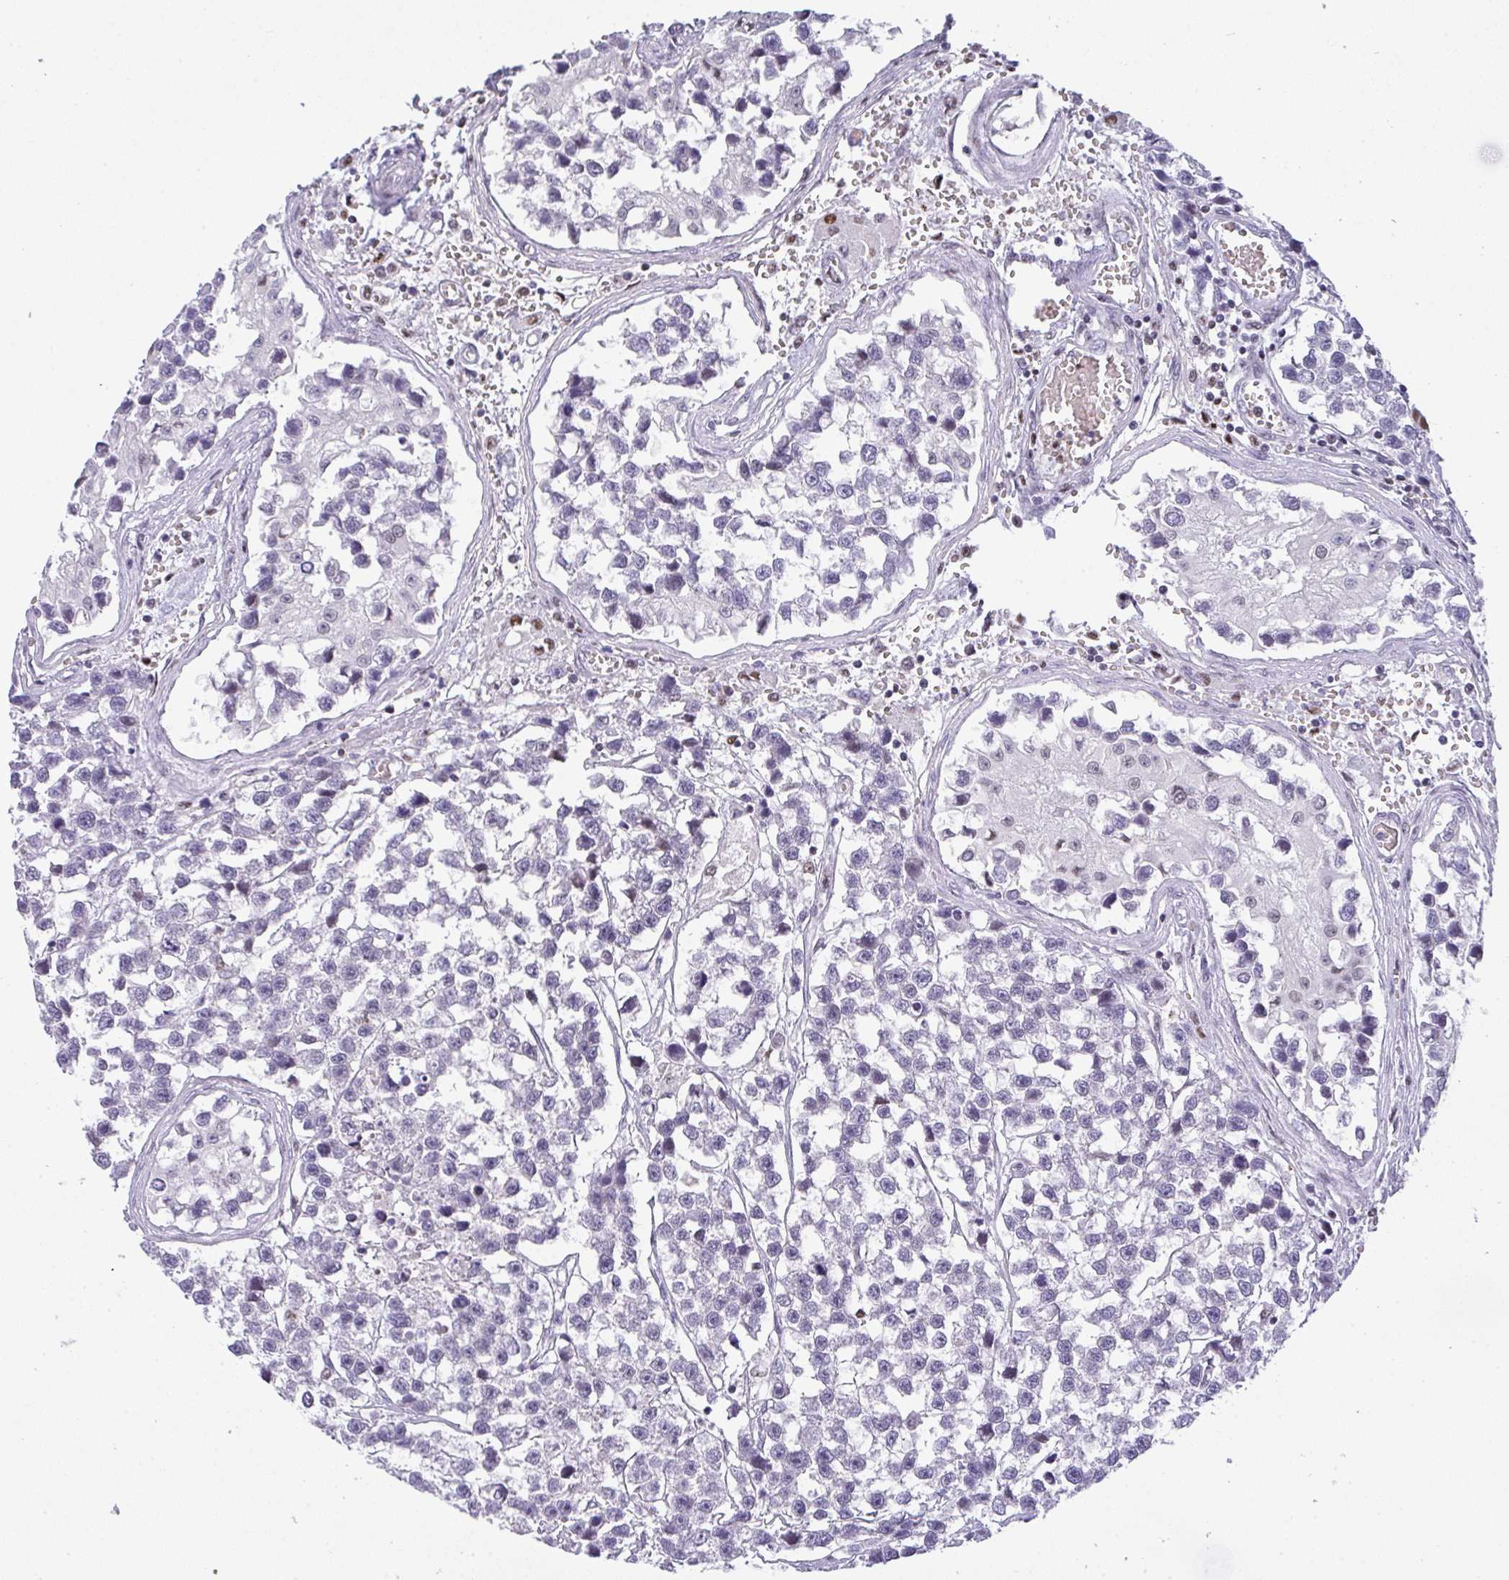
{"staining": {"intensity": "negative", "quantity": "none", "location": "none"}, "tissue": "testis cancer", "cell_type": "Tumor cells", "image_type": "cancer", "snomed": [{"axis": "morphology", "description": "Seminoma, NOS"}, {"axis": "topography", "description": "Testis"}], "caption": "Seminoma (testis) stained for a protein using immunohistochemistry shows no expression tumor cells.", "gene": "BBX", "patient": {"sex": "male", "age": 26}}